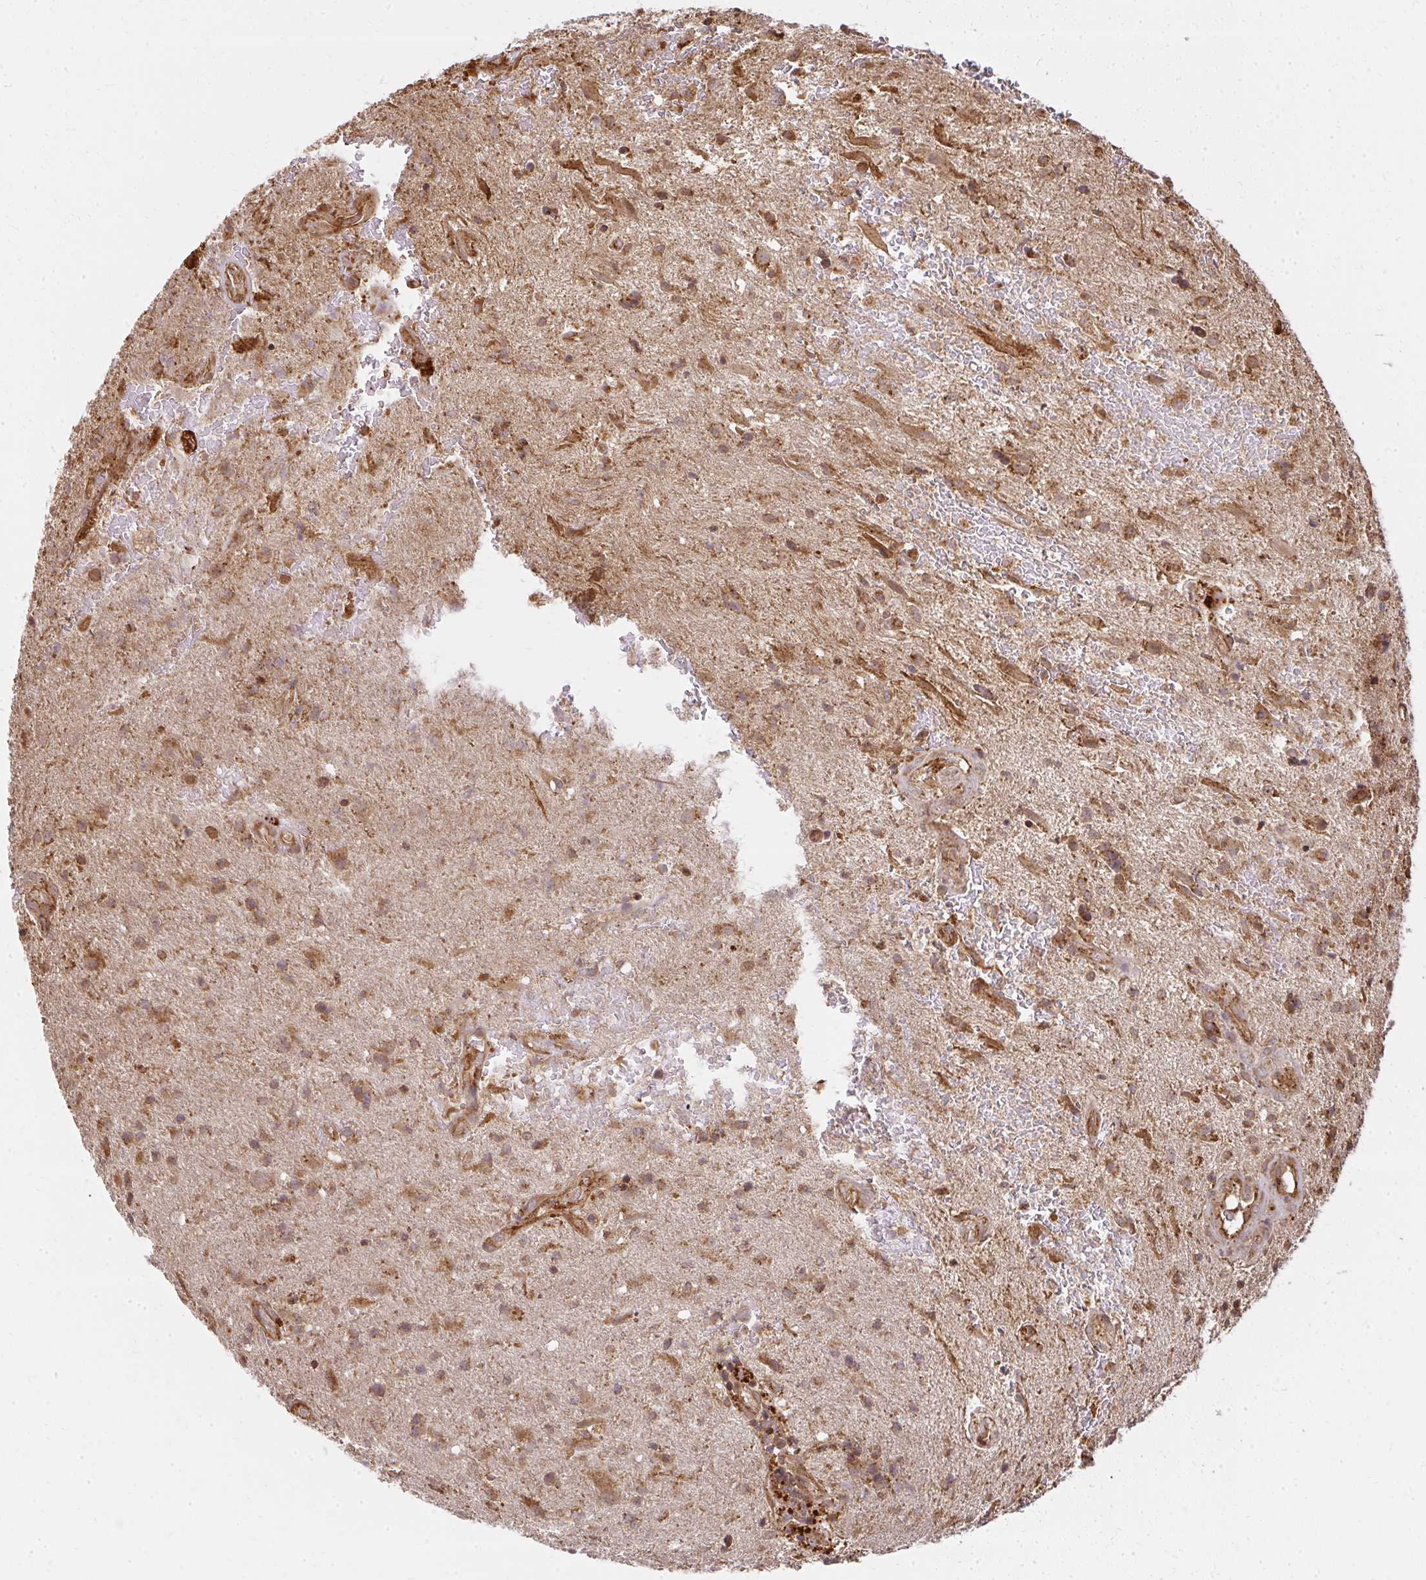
{"staining": {"intensity": "moderate", "quantity": ">75%", "location": "cytoplasmic/membranous"}, "tissue": "glioma", "cell_type": "Tumor cells", "image_type": "cancer", "snomed": [{"axis": "morphology", "description": "Glioma, malignant, High grade"}, {"axis": "topography", "description": "Brain"}], "caption": "There is medium levels of moderate cytoplasmic/membranous staining in tumor cells of malignant high-grade glioma, as demonstrated by immunohistochemical staining (brown color).", "gene": "GNS", "patient": {"sex": "male", "age": 67}}